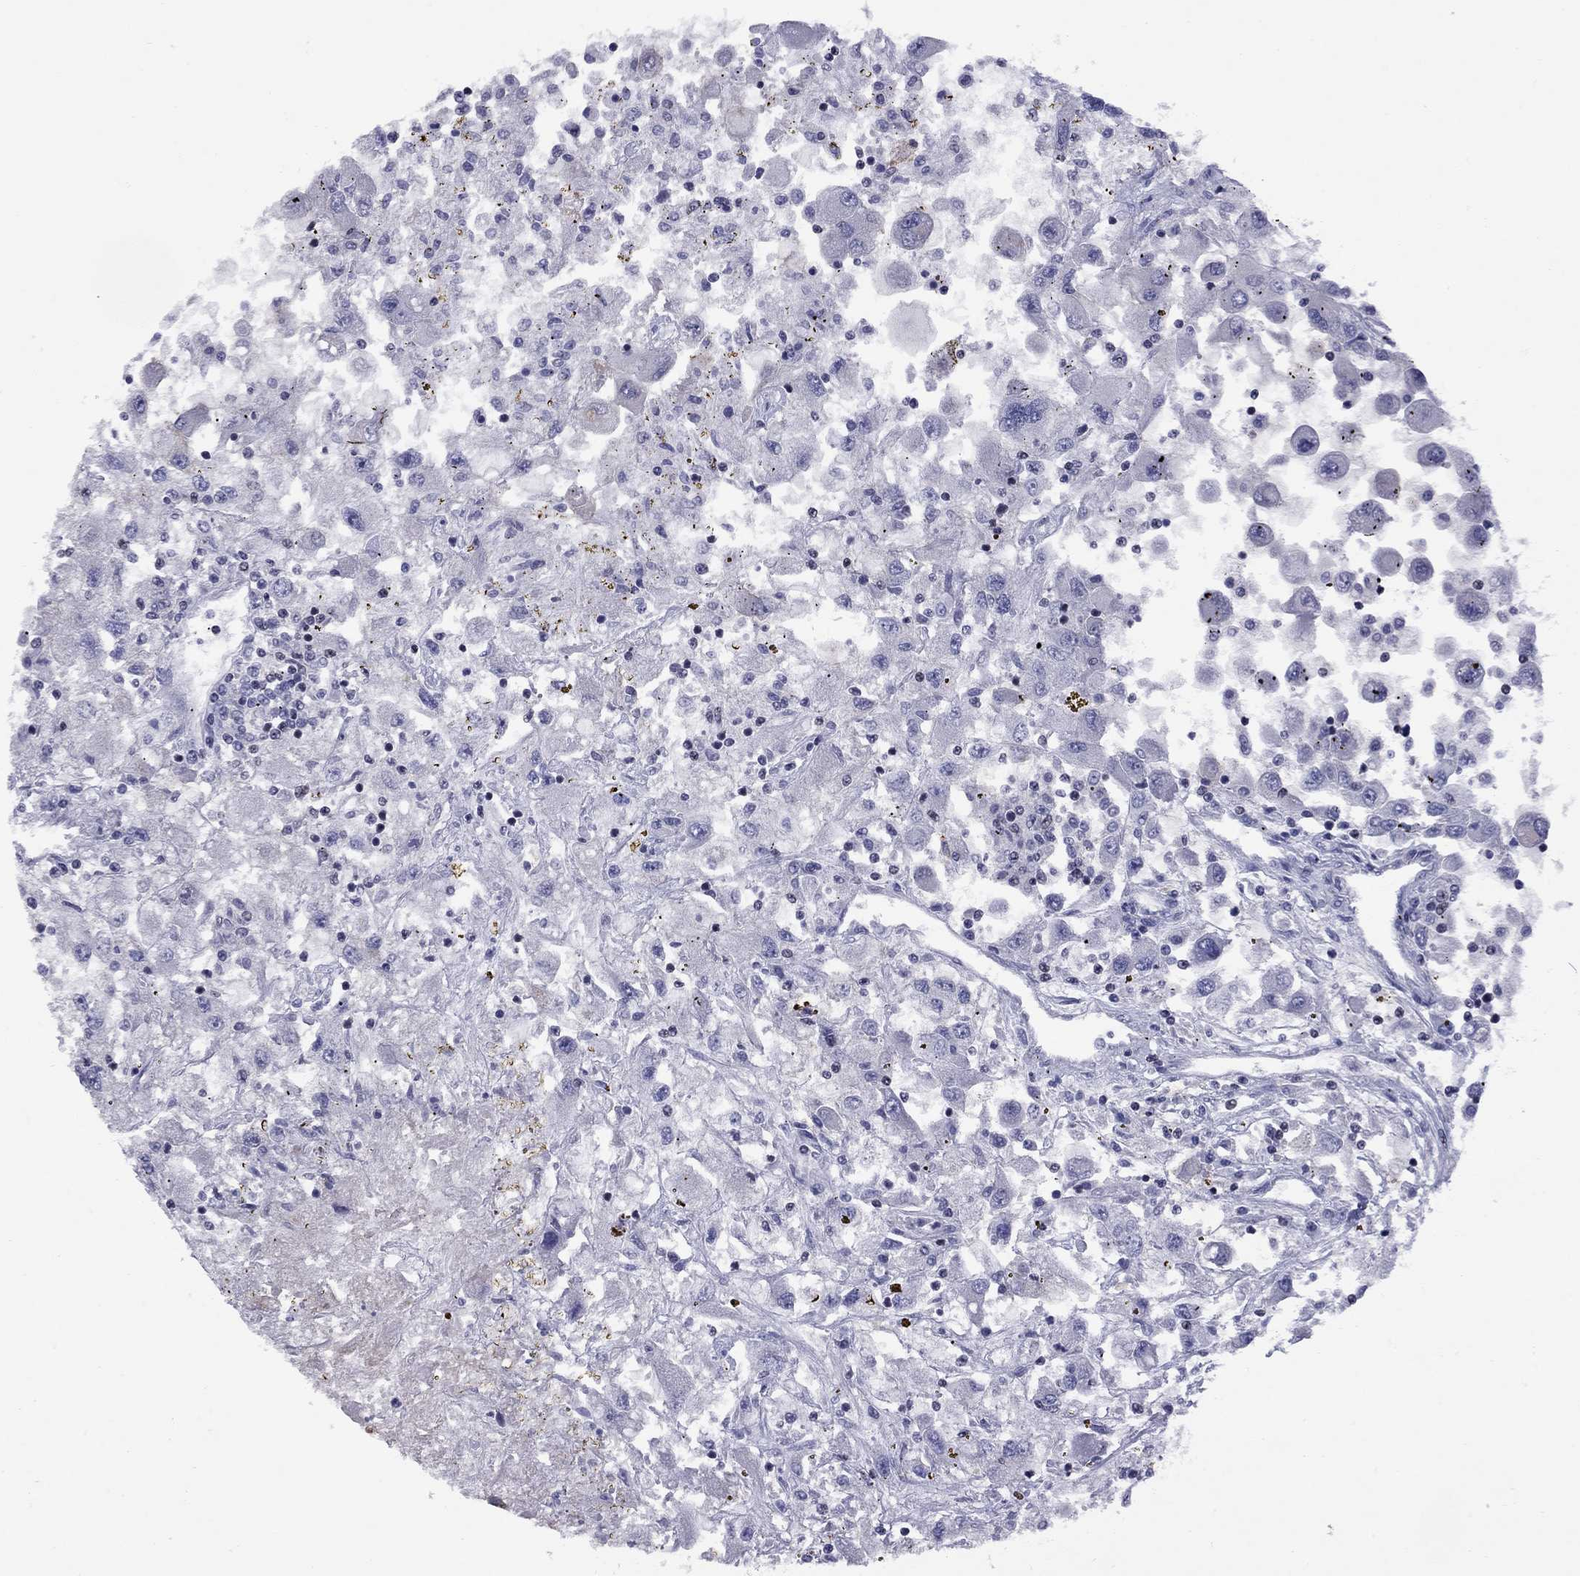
{"staining": {"intensity": "negative", "quantity": "none", "location": "none"}, "tissue": "renal cancer", "cell_type": "Tumor cells", "image_type": "cancer", "snomed": [{"axis": "morphology", "description": "Adenocarcinoma, NOS"}, {"axis": "topography", "description": "Kidney"}], "caption": "This is an IHC histopathology image of renal adenocarcinoma. There is no positivity in tumor cells.", "gene": "TAF9", "patient": {"sex": "female", "age": 67}}